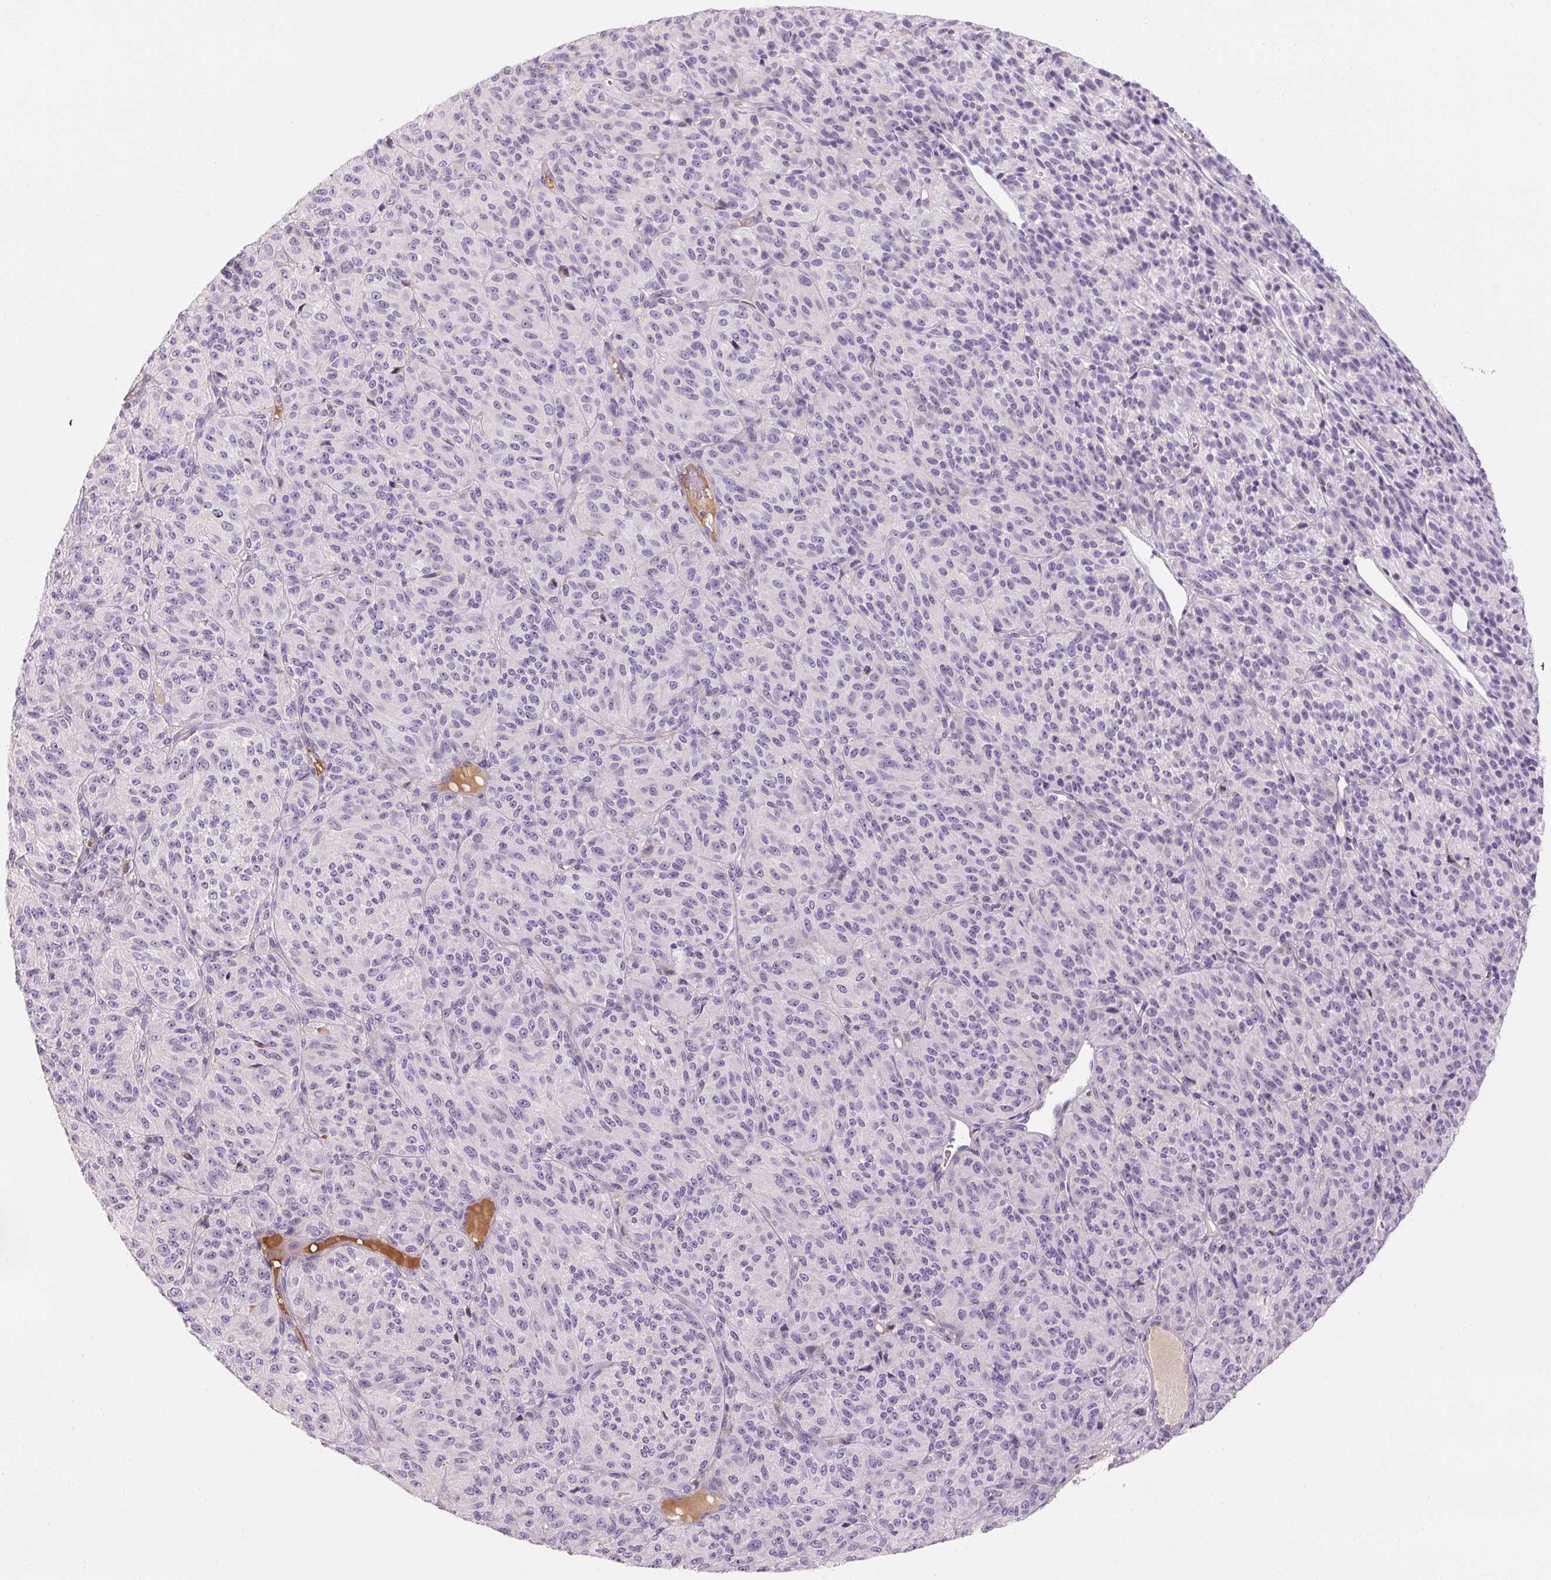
{"staining": {"intensity": "negative", "quantity": "none", "location": "none"}, "tissue": "melanoma", "cell_type": "Tumor cells", "image_type": "cancer", "snomed": [{"axis": "morphology", "description": "Malignant melanoma, Metastatic site"}, {"axis": "topography", "description": "Brain"}], "caption": "This is an immunohistochemistry (IHC) micrograph of human melanoma. There is no staining in tumor cells.", "gene": "NFE2L3", "patient": {"sex": "female", "age": 56}}